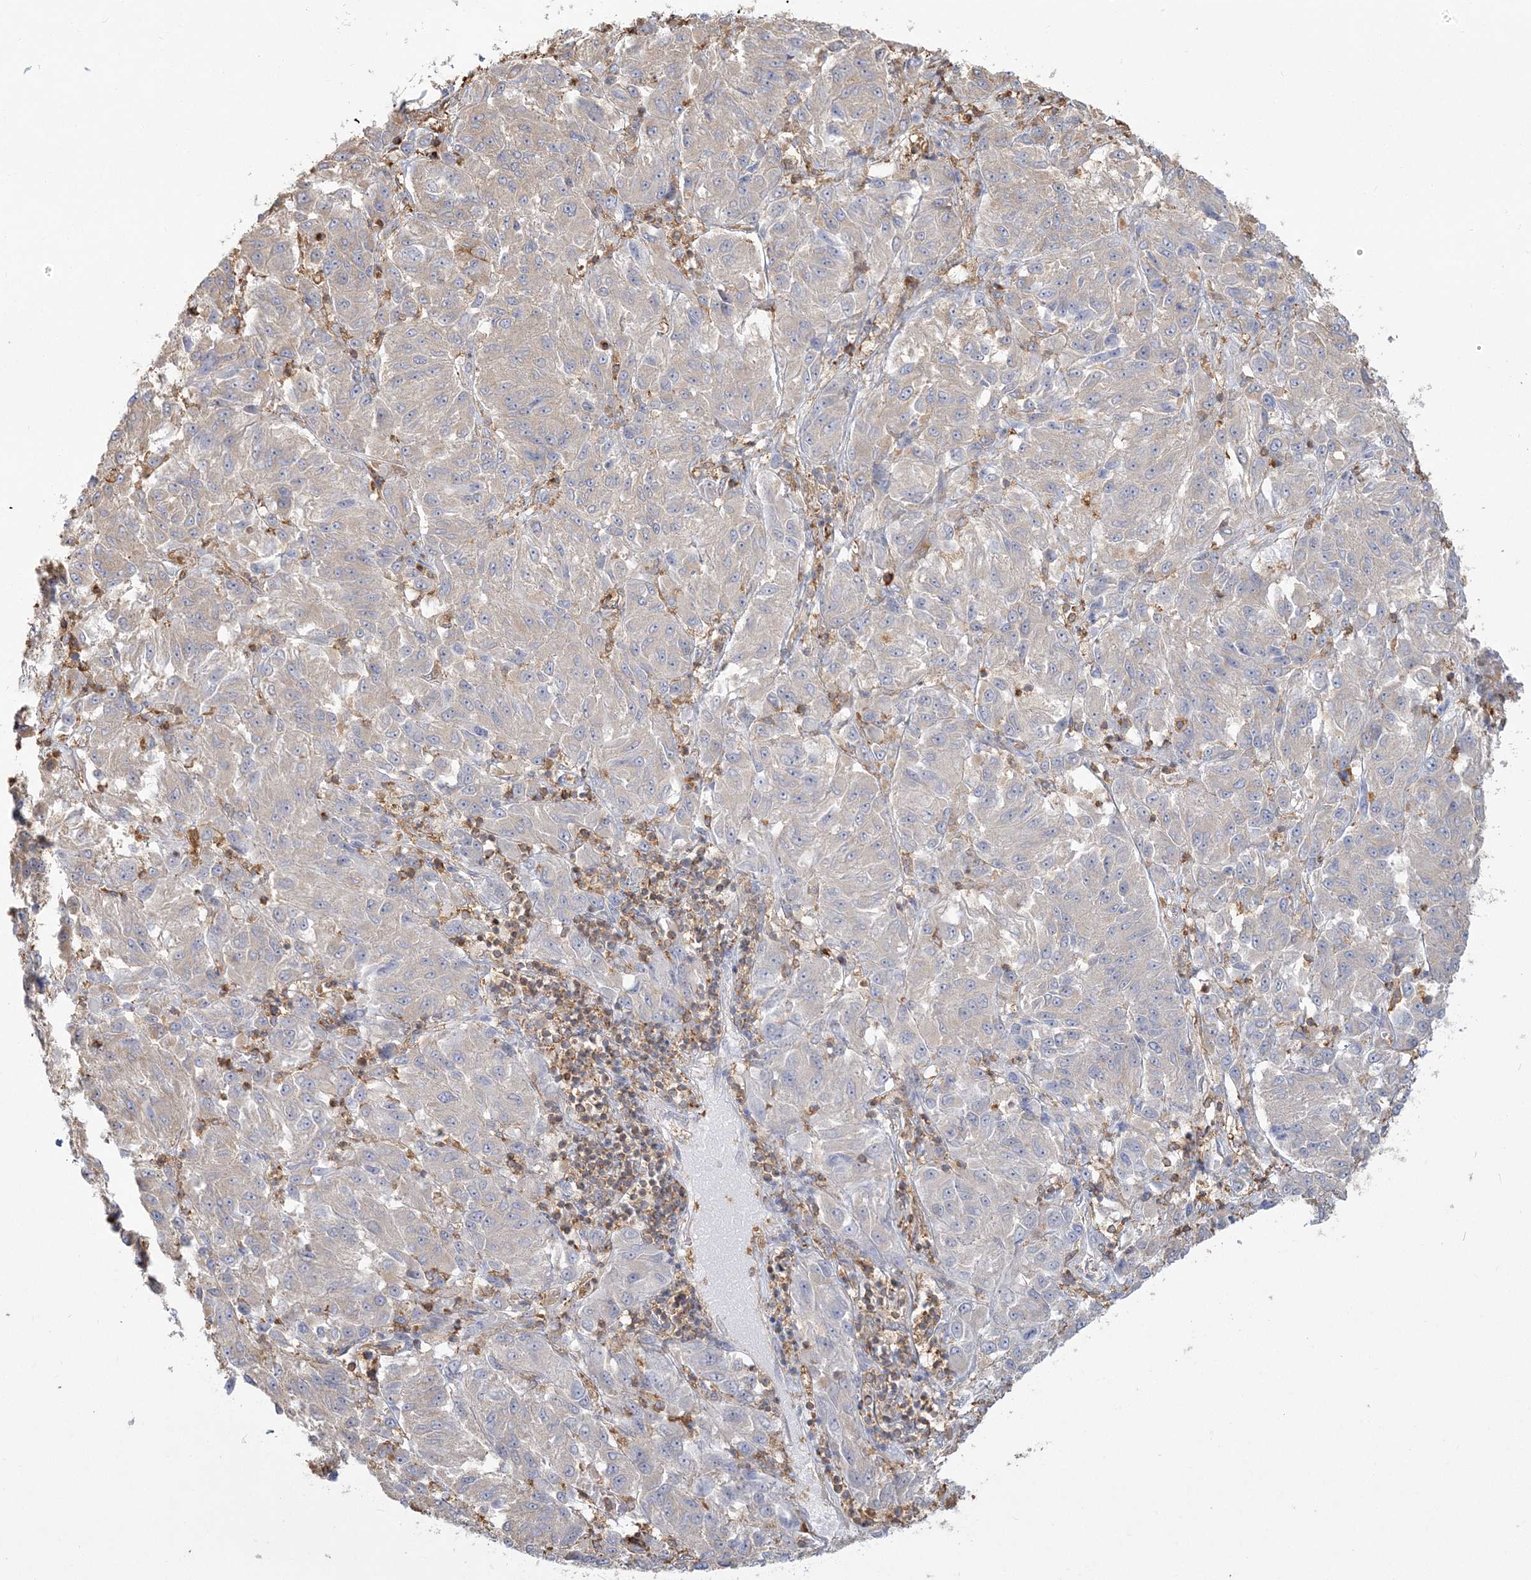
{"staining": {"intensity": "negative", "quantity": "none", "location": "none"}, "tissue": "melanoma", "cell_type": "Tumor cells", "image_type": "cancer", "snomed": [{"axis": "morphology", "description": "Malignant melanoma, Metastatic site"}, {"axis": "topography", "description": "Lung"}], "caption": "High power microscopy micrograph of an immunohistochemistry (IHC) image of melanoma, revealing no significant staining in tumor cells. (DAB (3,3'-diaminobenzidine) immunohistochemistry (IHC) with hematoxylin counter stain).", "gene": "ANKS1A", "patient": {"sex": "male", "age": 64}}